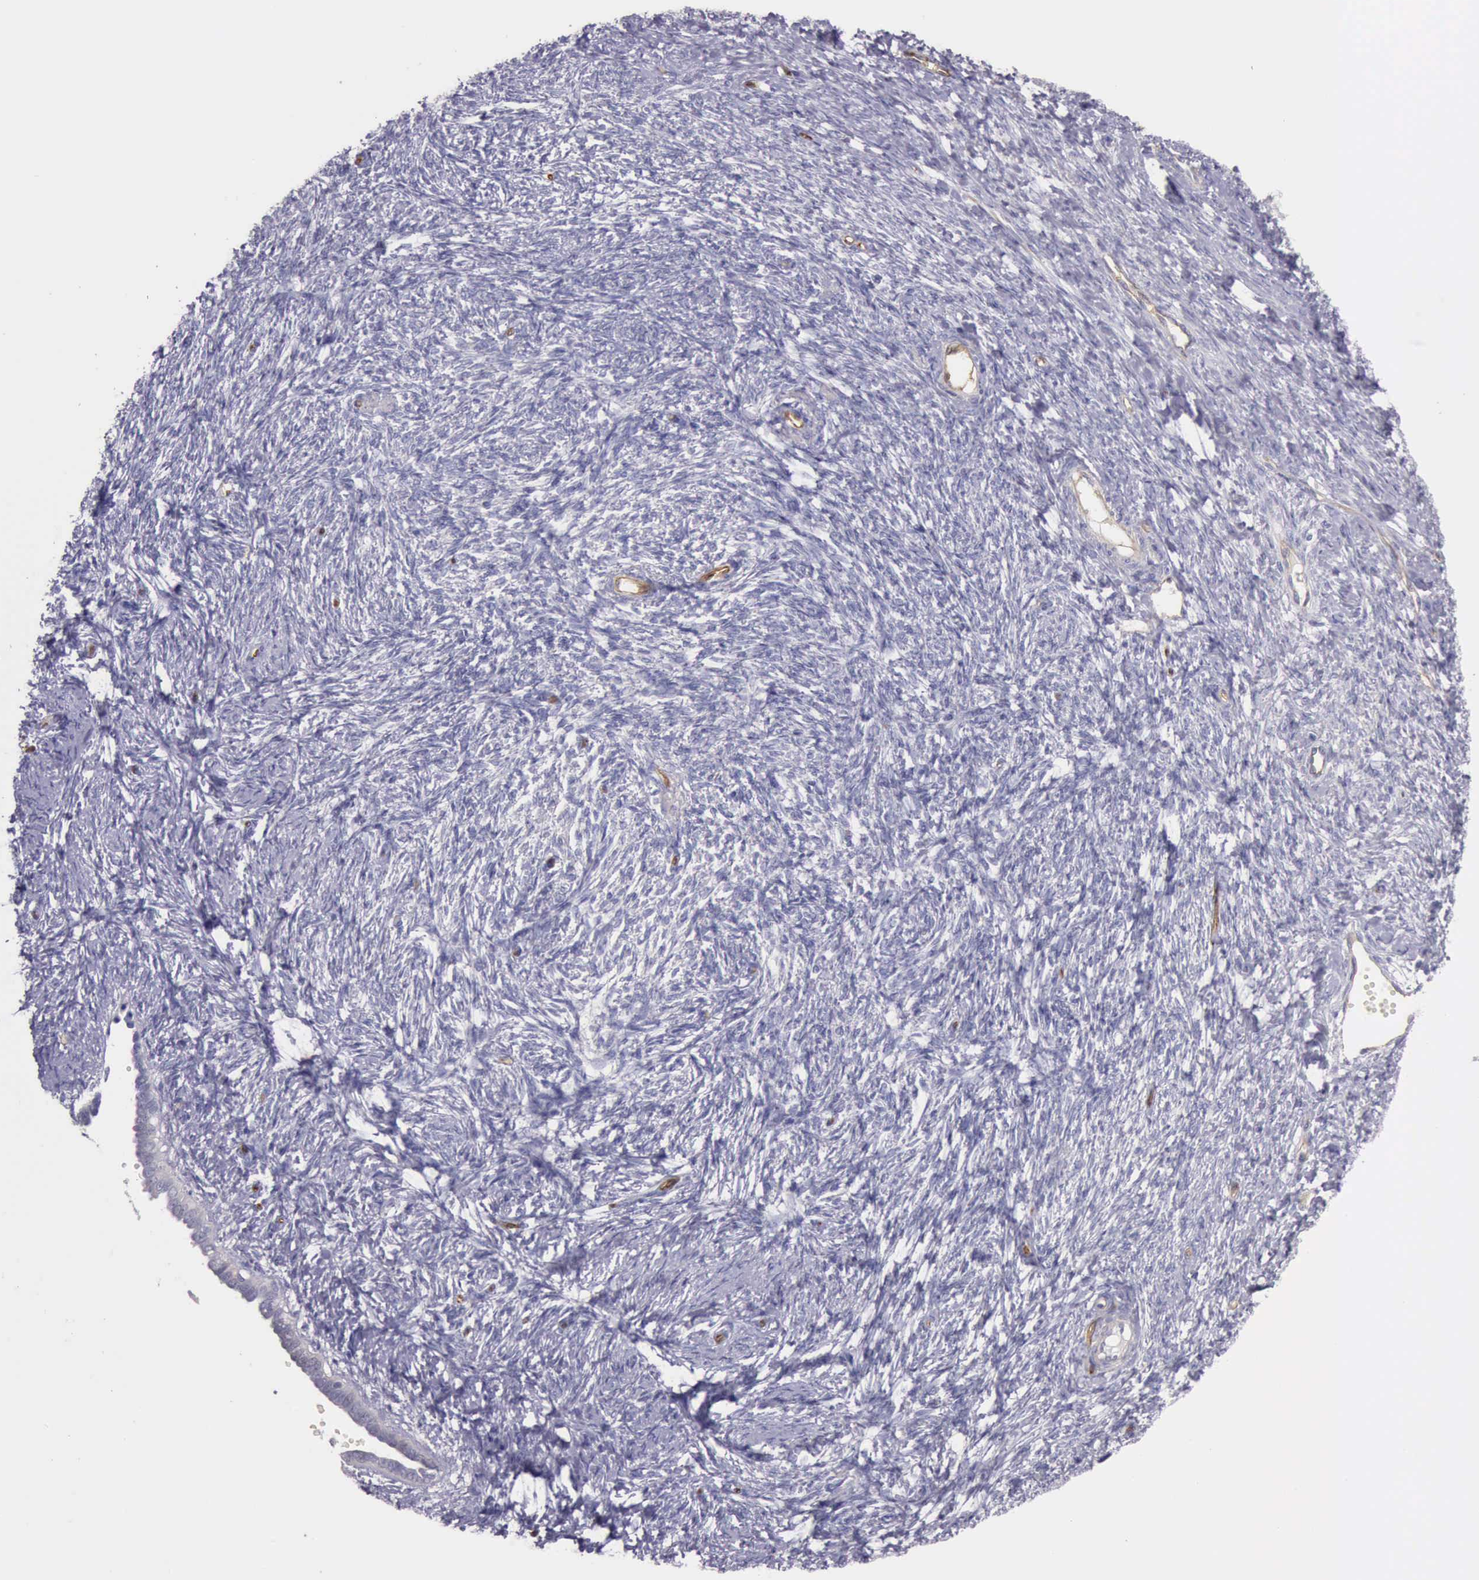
{"staining": {"intensity": "negative", "quantity": "none", "location": "none"}, "tissue": "ovarian cancer", "cell_type": "Tumor cells", "image_type": "cancer", "snomed": [{"axis": "morphology", "description": "Normal tissue, NOS"}, {"axis": "morphology", "description": "Cystadenocarcinoma, serous, NOS"}, {"axis": "topography", "description": "Ovary"}], "caption": "Photomicrograph shows no protein expression in tumor cells of serous cystadenocarcinoma (ovarian) tissue.", "gene": "TCEANC", "patient": {"sex": "female", "age": 62}}